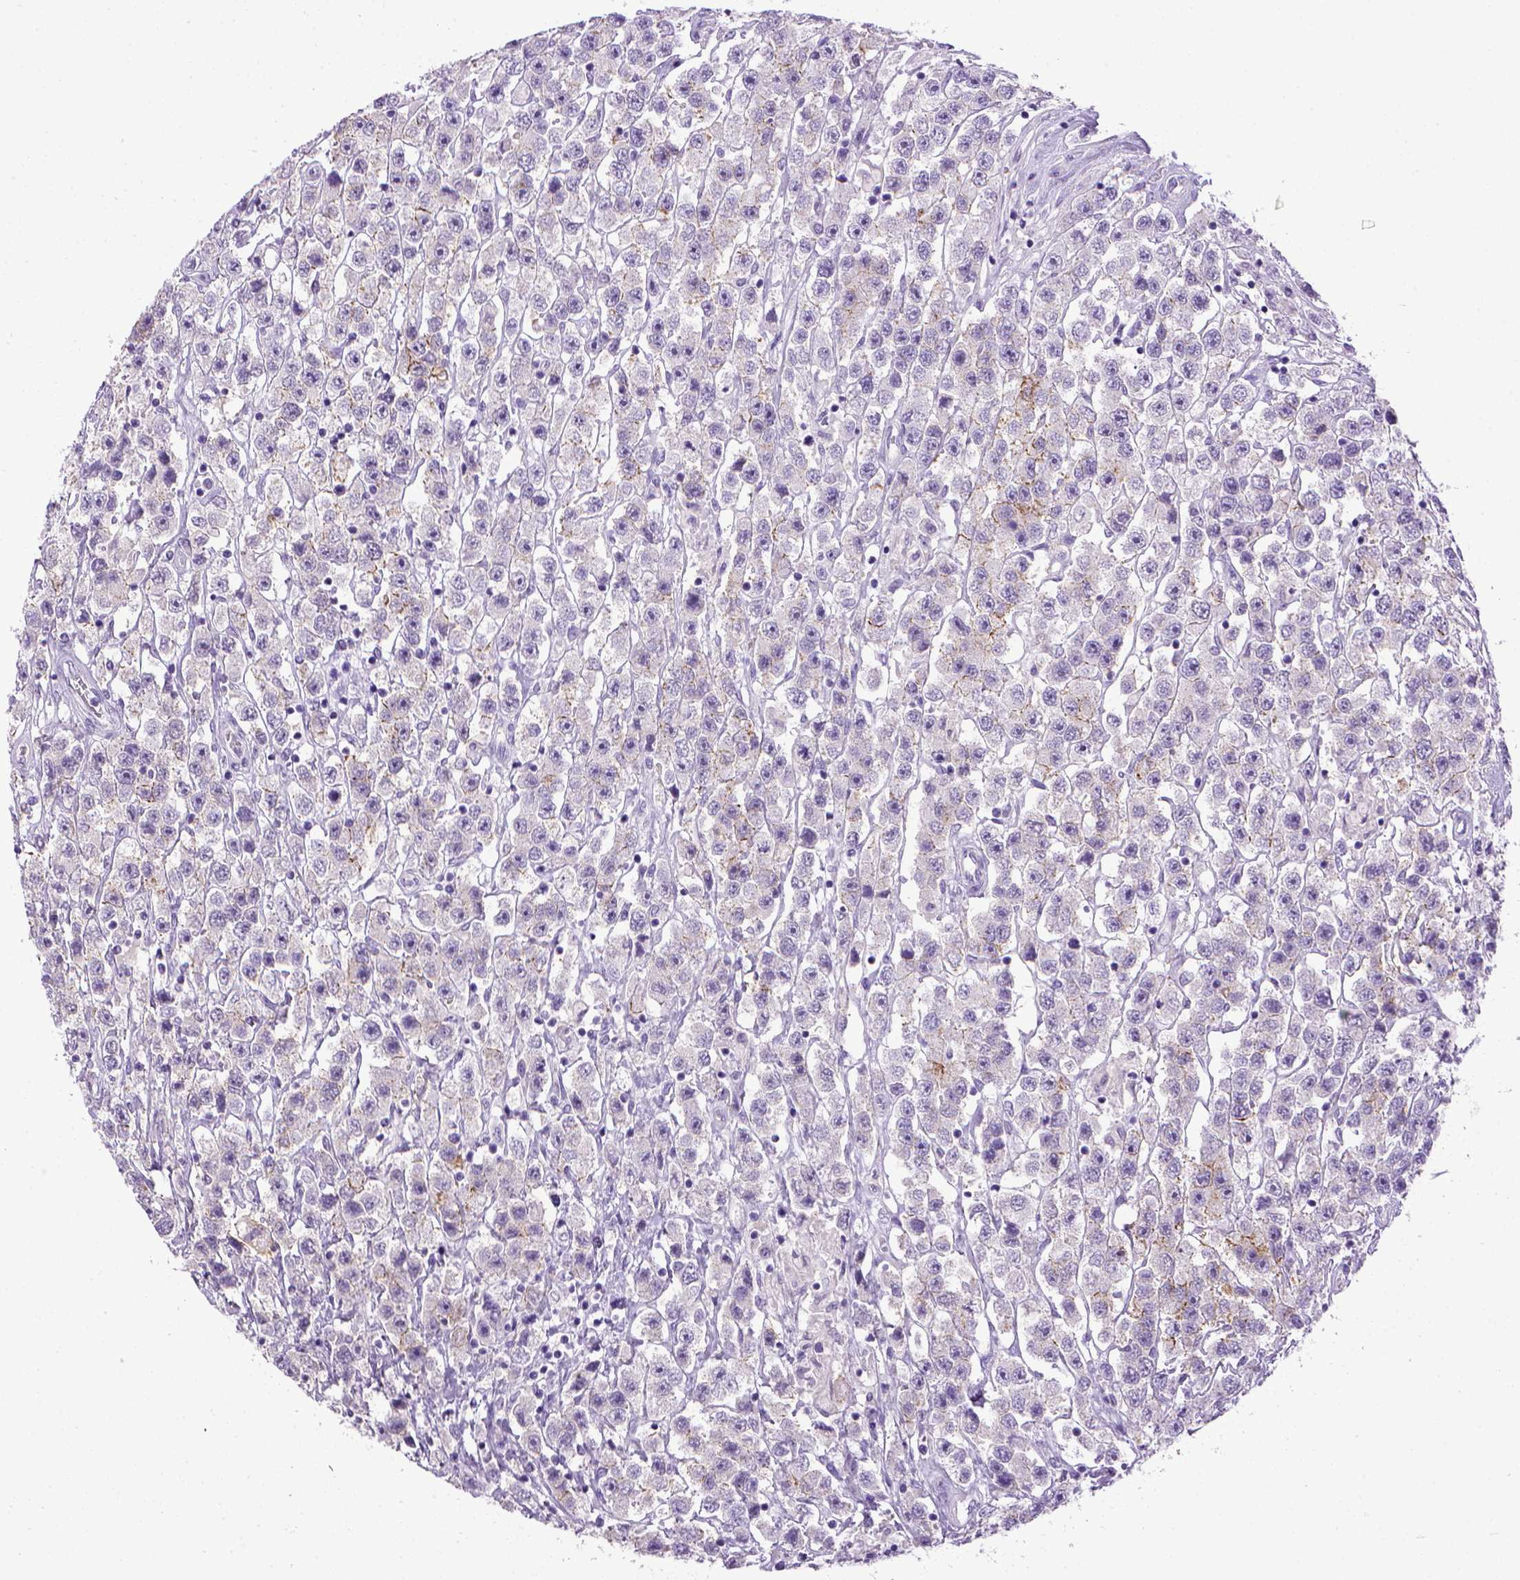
{"staining": {"intensity": "moderate", "quantity": "<25%", "location": "cytoplasmic/membranous"}, "tissue": "testis cancer", "cell_type": "Tumor cells", "image_type": "cancer", "snomed": [{"axis": "morphology", "description": "Seminoma, NOS"}, {"axis": "topography", "description": "Testis"}], "caption": "Testis seminoma stained with DAB (3,3'-diaminobenzidine) immunohistochemistry demonstrates low levels of moderate cytoplasmic/membranous expression in about <25% of tumor cells.", "gene": "CDH1", "patient": {"sex": "male", "age": 45}}